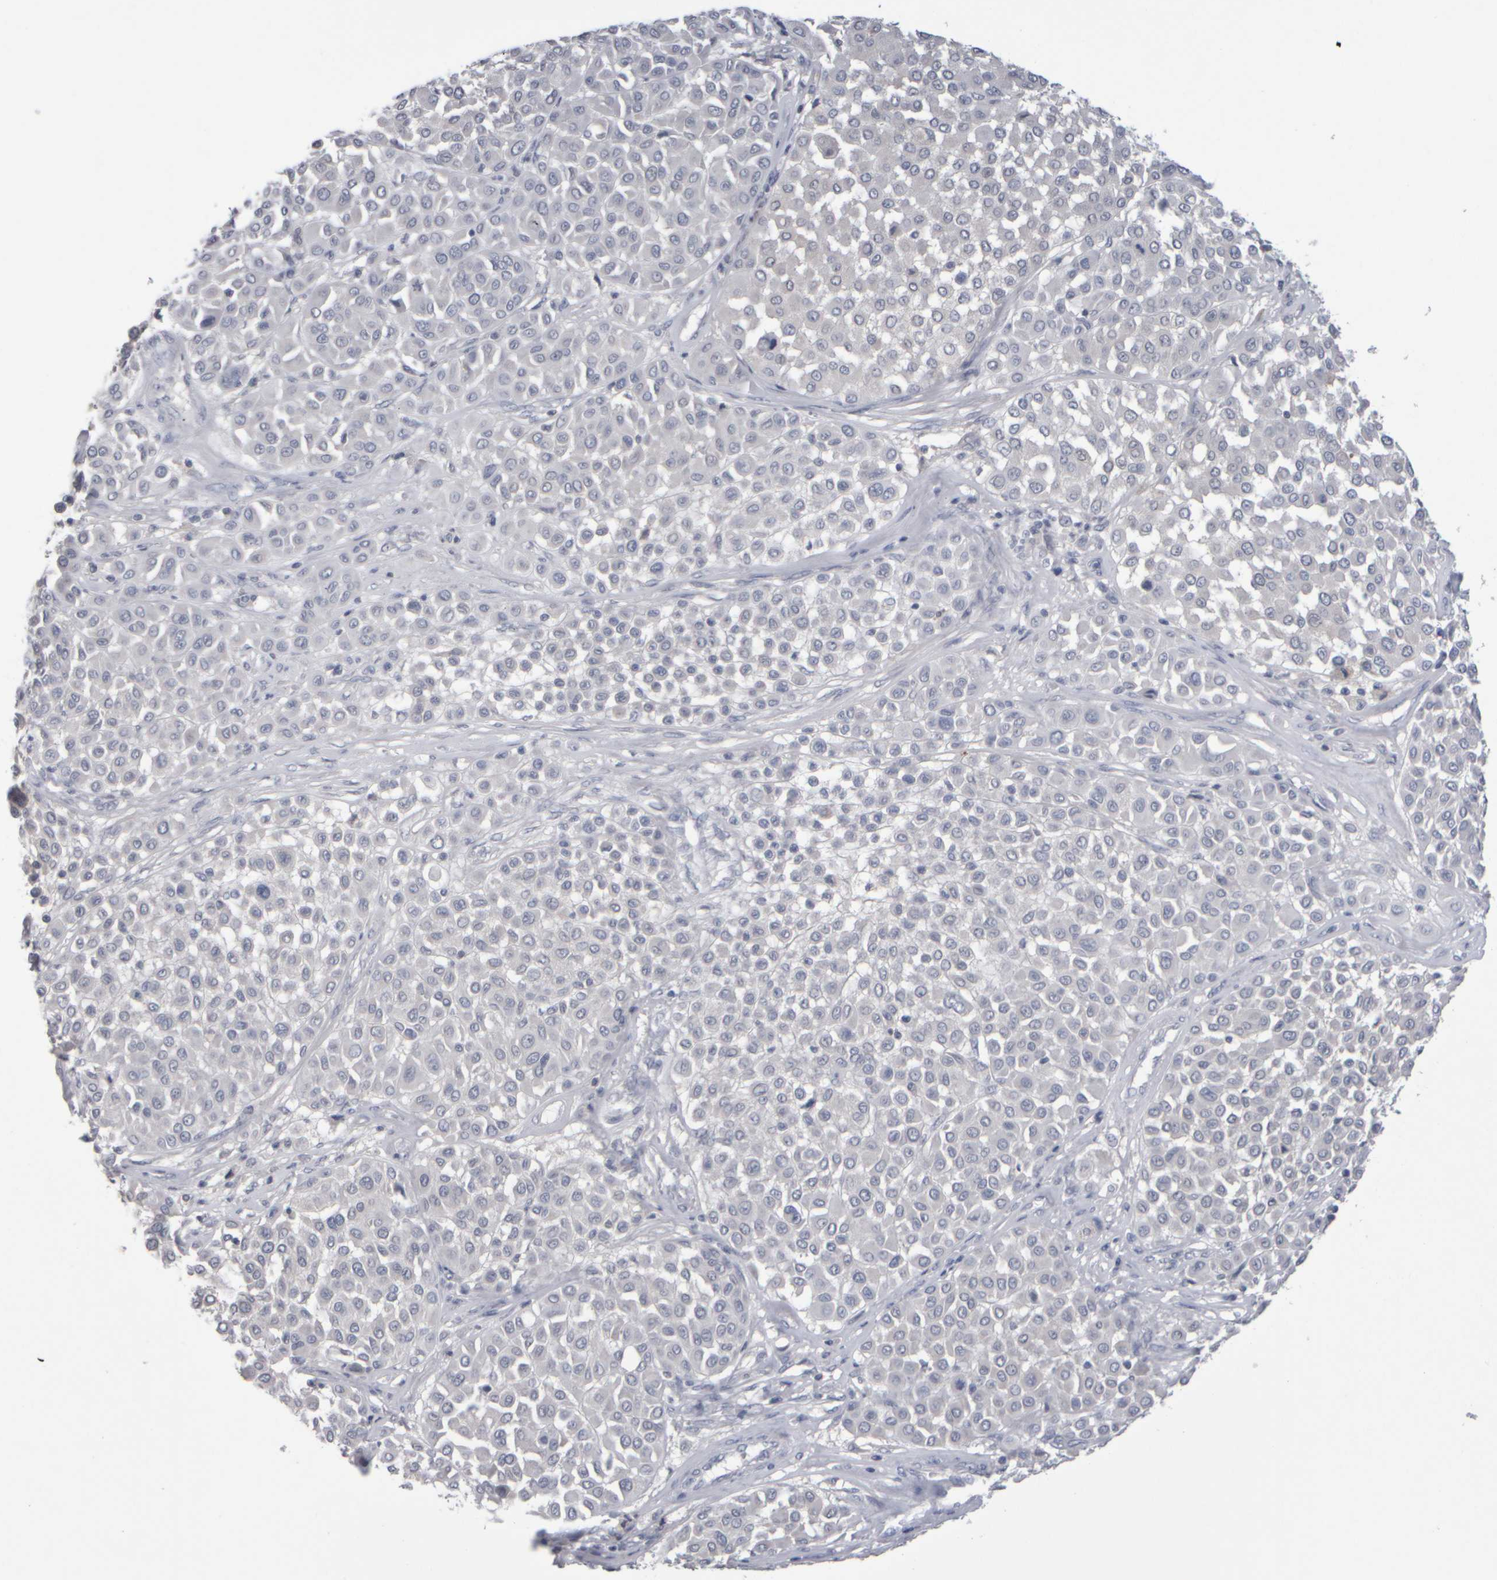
{"staining": {"intensity": "negative", "quantity": "none", "location": "none"}, "tissue": "melanoma", "cell_type": "Tumor cells", "image_type": "cancer", "snomed": [{"axis": "morphology", "description": "Malignant melanoma, Metastatic site"}, {"axis": "topography", "description": "Soft tissue"}], "caption": "This histopathology image is of melanoma stained with immunohistochemistry to label a protein in brown with the nuclei are counter-stained blue. There is no staining in tumor cells.", "gene": "EPHX2", "patient": {"sex": "male", "age": 41}}